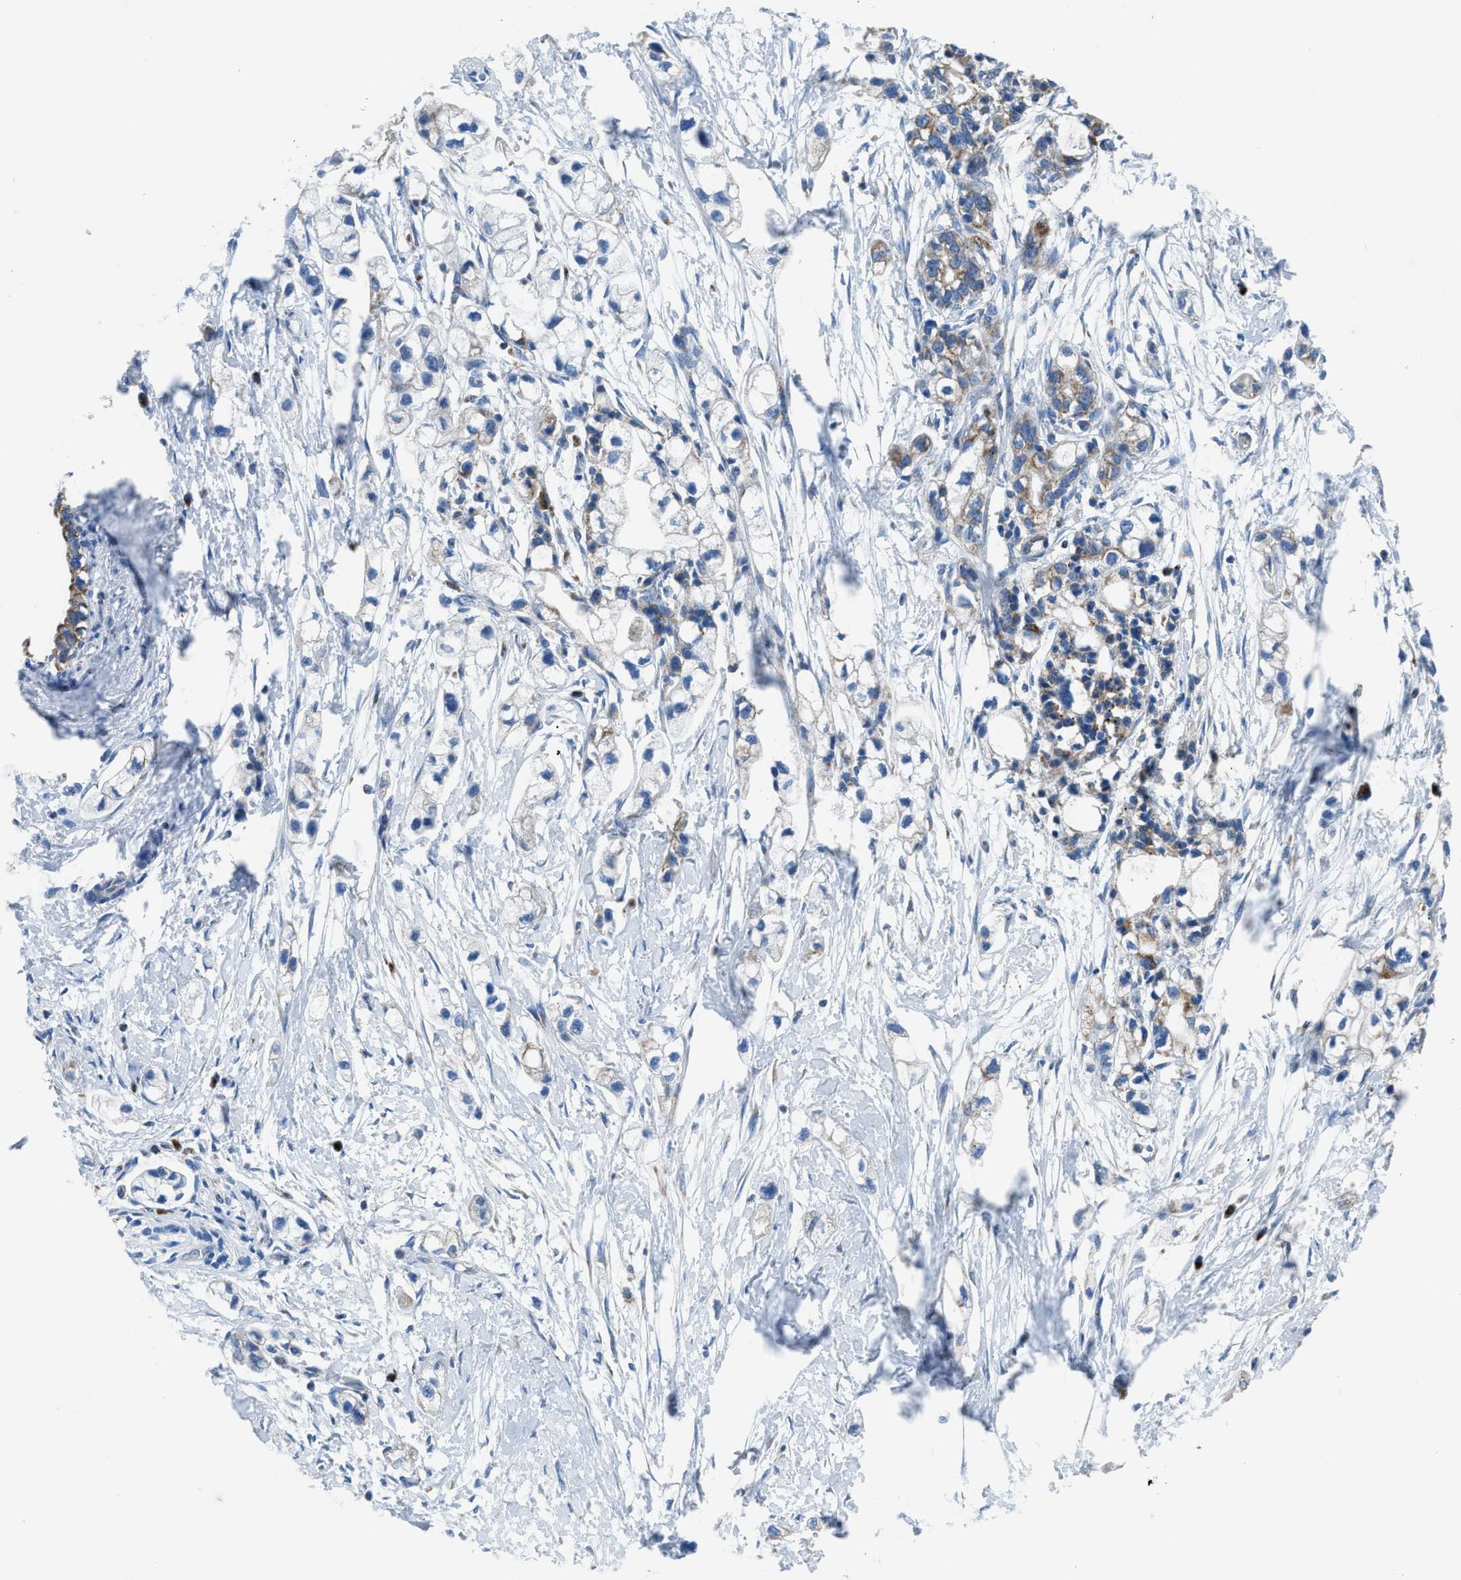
{"staining": {"intensity": "moderate", "quantity": "<25%", "location": "cytoplasmic/membranous"}, "tissue": "pancreatic cancer", "cell_type": "Tumor cells", "image_type": "cancer", "snomed": [{"axis": "morphology", "description": "Adenocarcinoma, NOS"}, {"axis": "topography", "description": "Pancreas"}], "caption": "Approximately <25% of tumor cells in human adenocarcinoma (pancreatic) display moderate cytoplasmic/membranous protein expression as visualized by brown immunohistochemical staining.", "gene": "ETFB", "patient": {"sex": "male", "age": 74}}